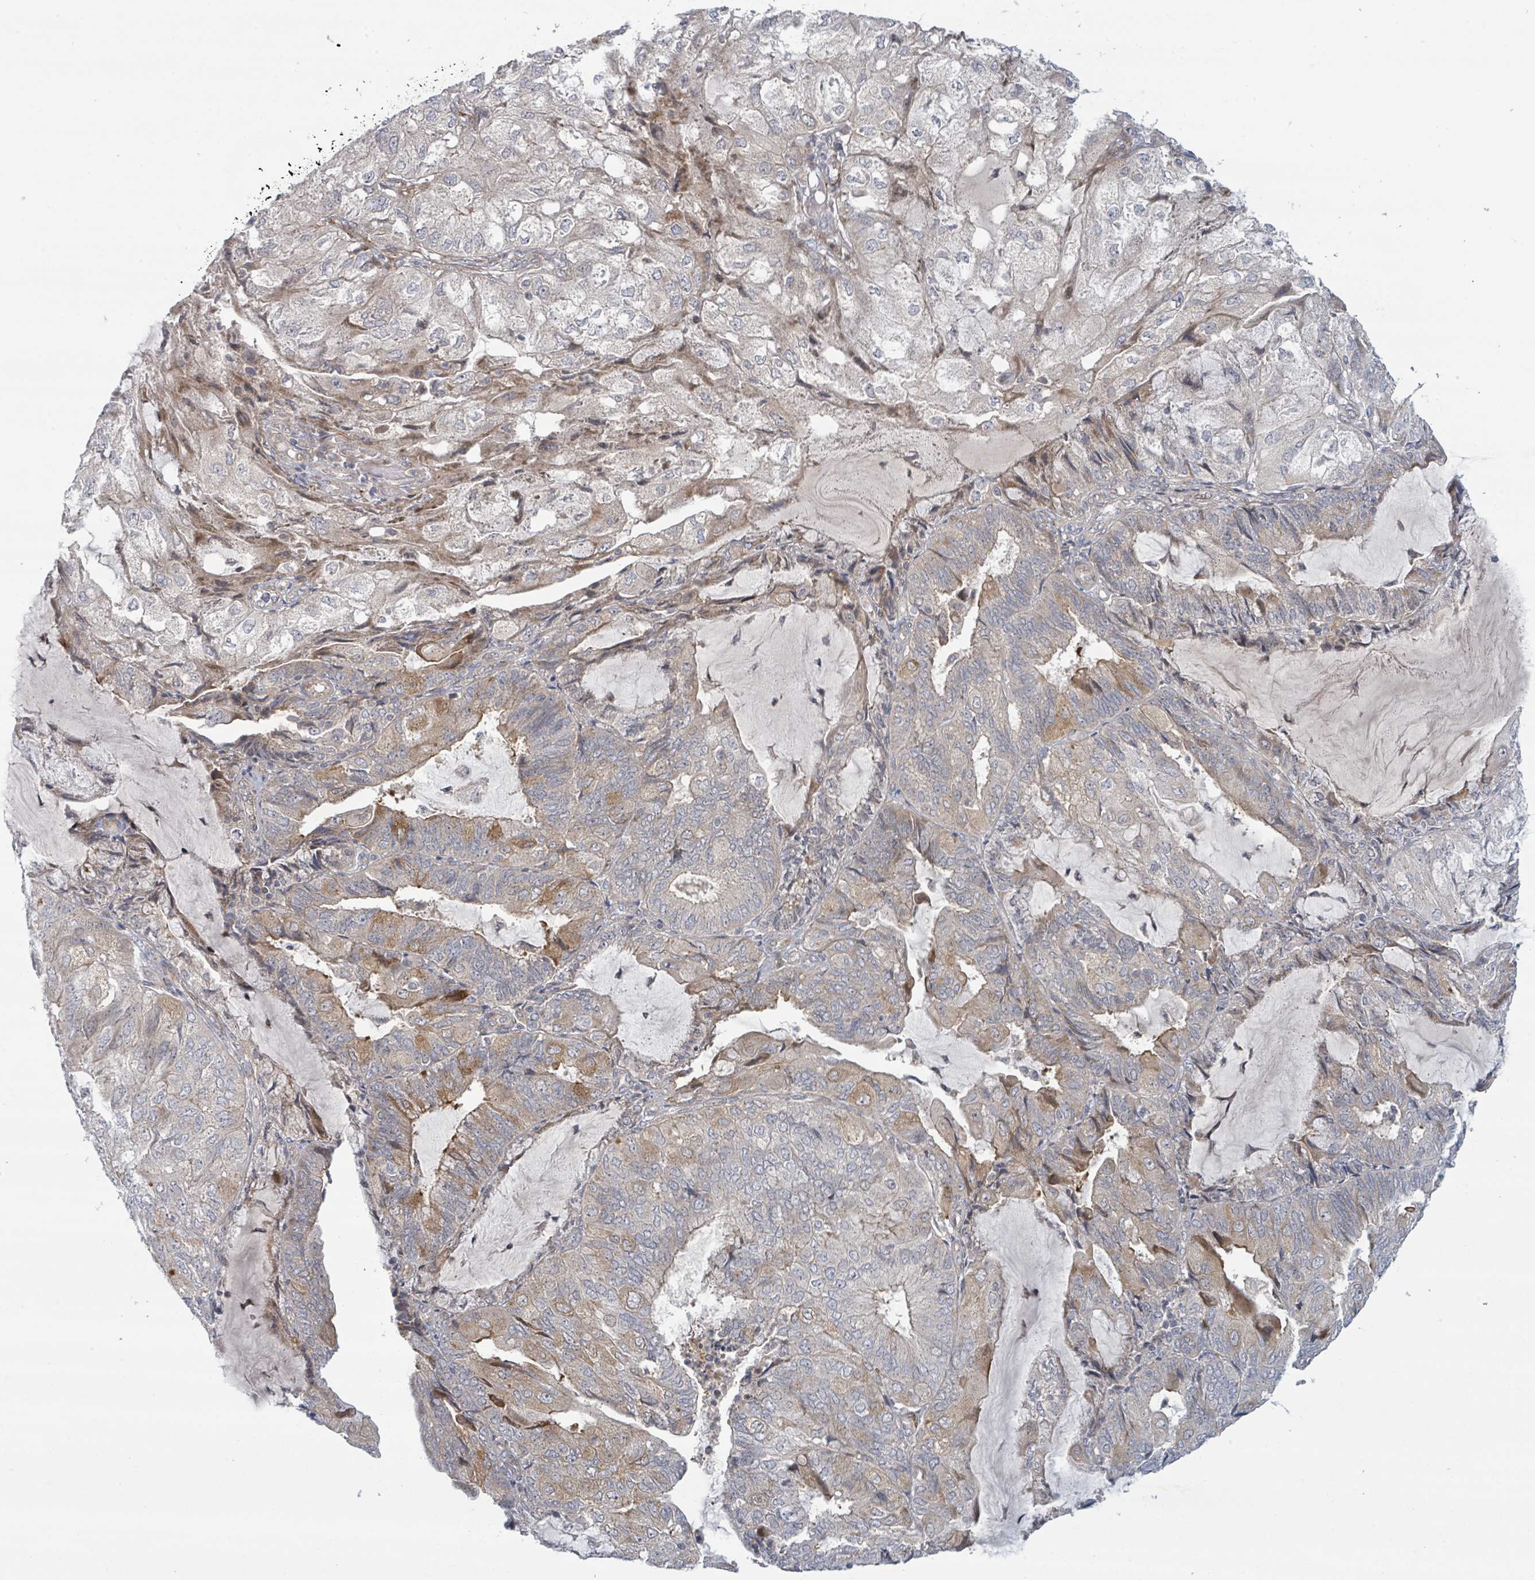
{"staining": {"intensity": "weak", "quantity": "<25%", "location": "cytoplasmic/membranous"}, "tissue": "endometrial cancer", "cell_type": "Tumor cells", "image_type": "cancer", "snomed": [{"axis": "morphology", "description": "Adenocarcinoma, NOS"}, {"axis": "topography", "description": "Endometrium"}], "caption": "This is an immunohistochemistry (IHC) micrograph of human endometrial adenocarcinoma. There is no positivity in tumor cells.", "gene": "COL5A3", "patient": {"sex": "female", "age": 81}}